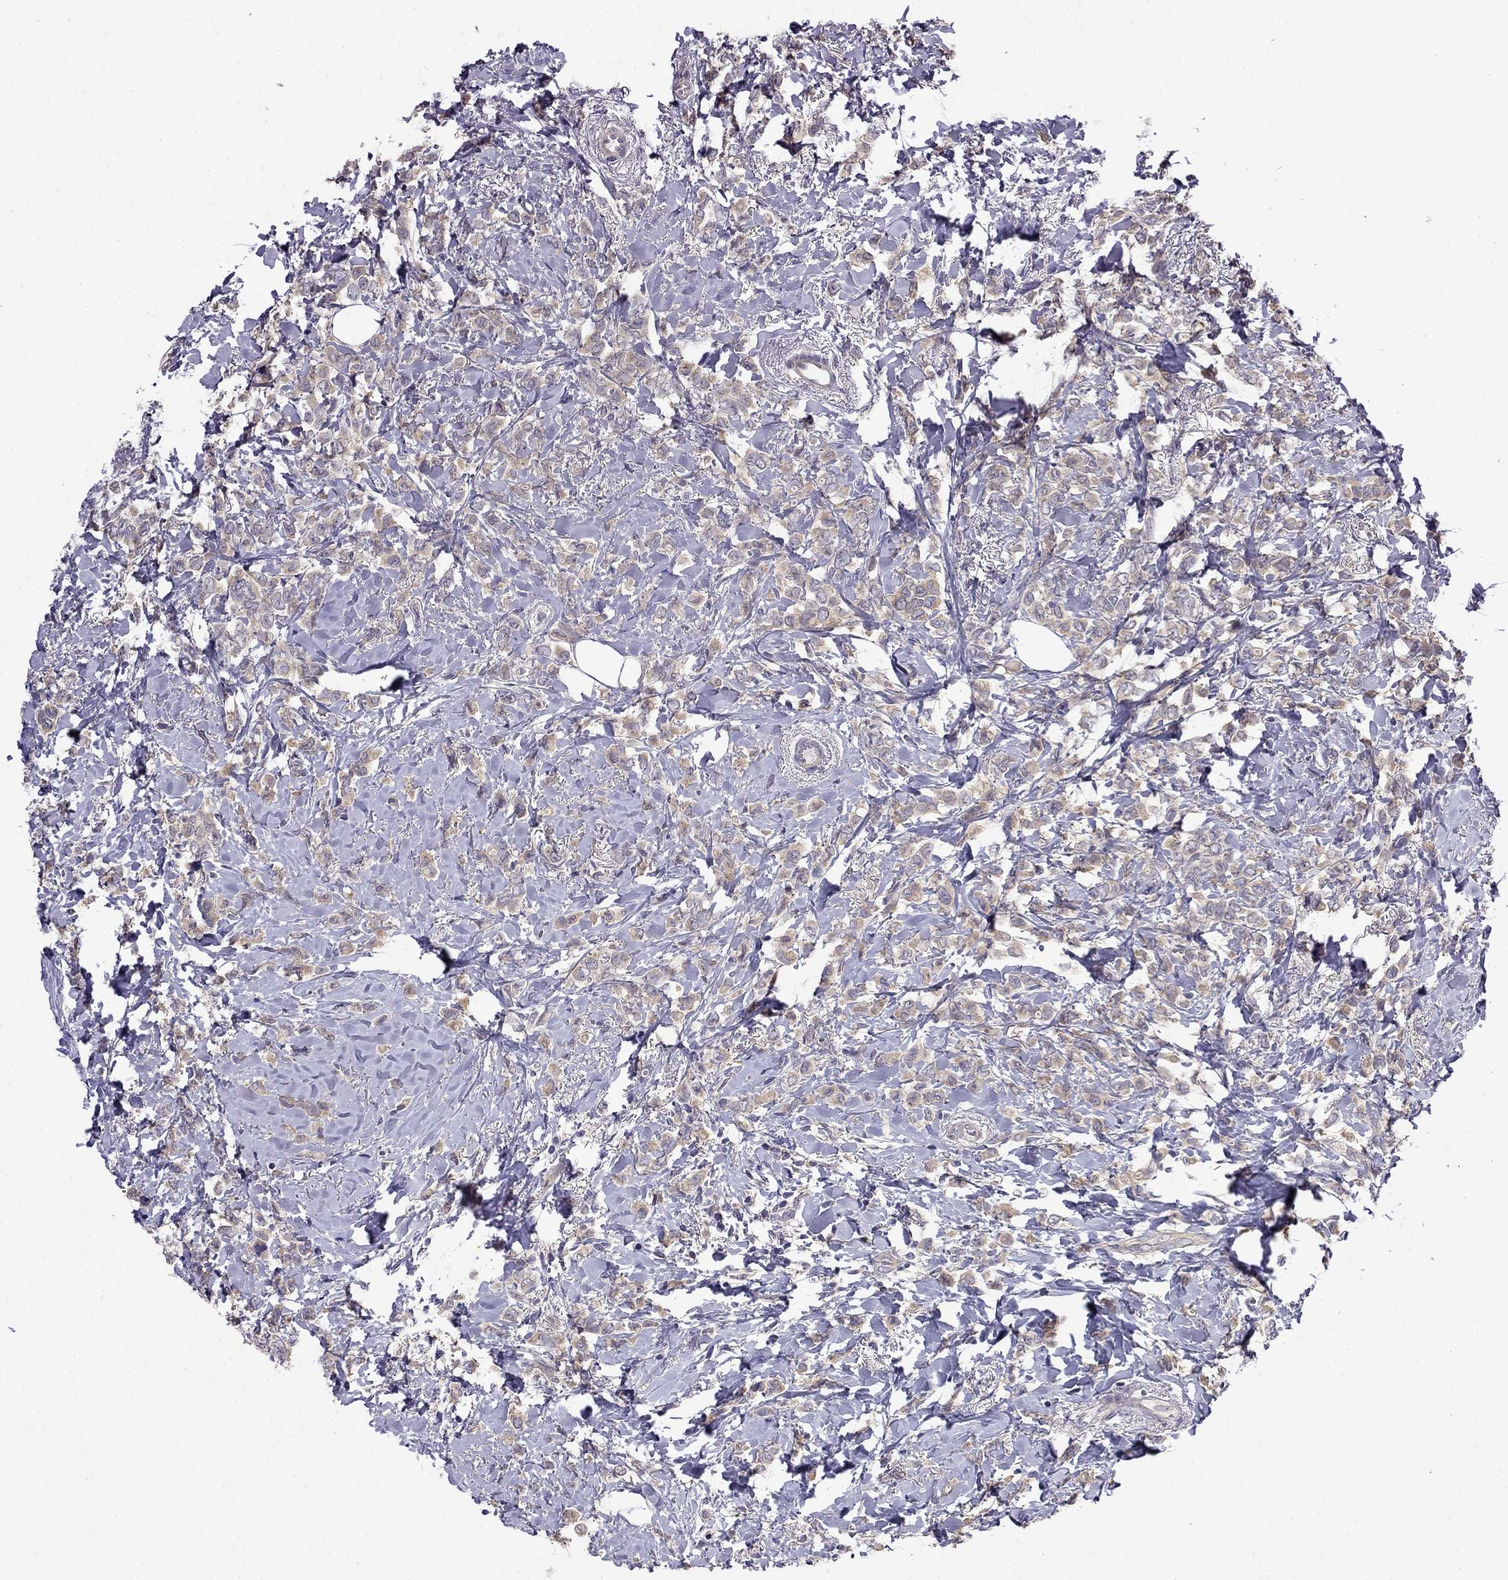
{"staining": {"intensity": "moderate", "quantity": "25%-75%", "location": "cytoplasmic/membranous"}, "tissue": "breast cancer", "cell_type": "Tumor cells", "image_type": "cancer", "snomed": [{"axis": "morphology", "description": "Lobular carcinoma"}, {"axis": "topography", "description": "Breast"}], "caption": "Human breast cancer stained with a protein marker shows moderate staining in tumor cells.", "gene": "SCNN1D", "patient": {"sex": "female", "age": 66}}